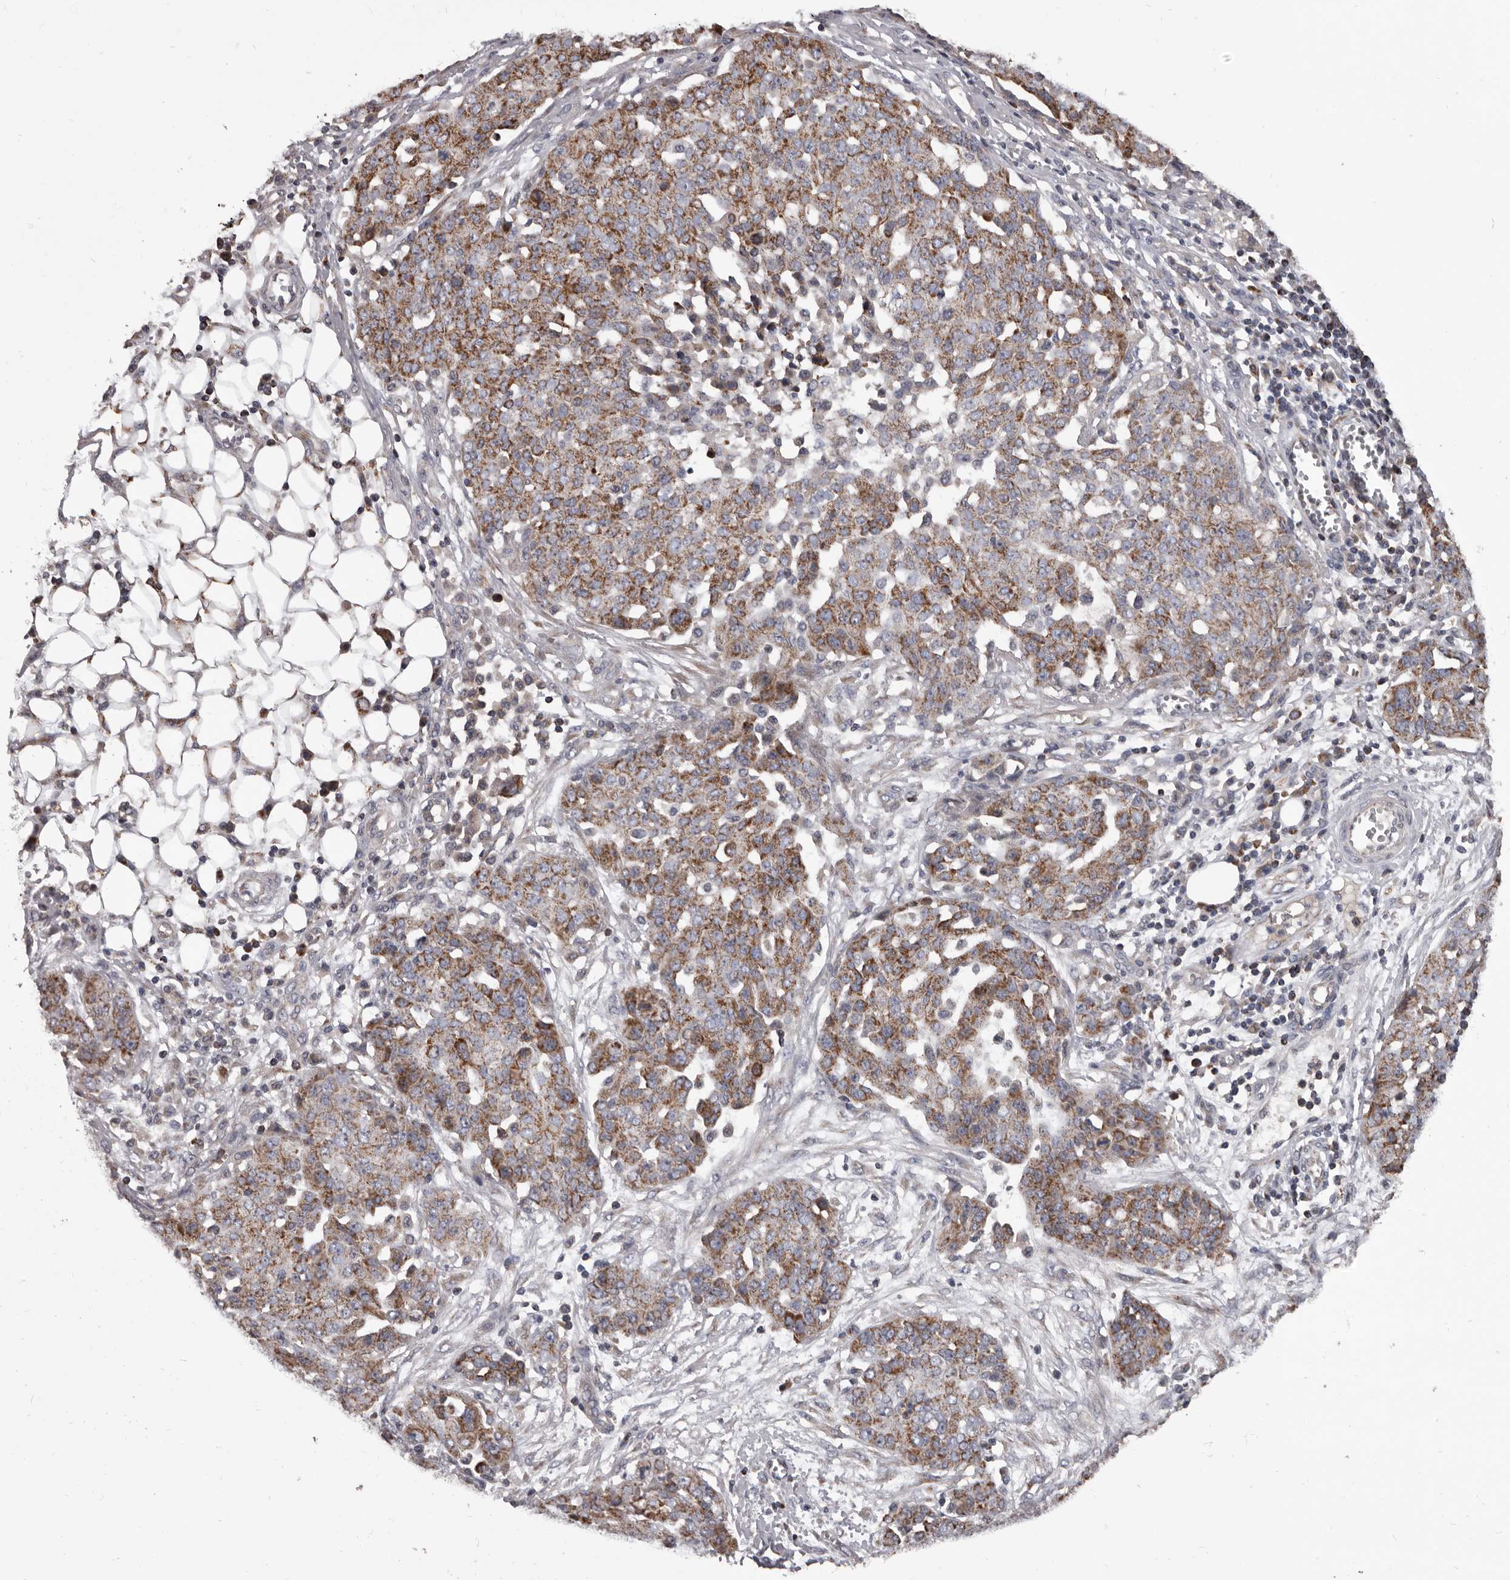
{"staining": {"intensity": "moderate", "quantity": ">75%", "location": "cytoplasmic/membranous"}, "tissue": "ovarian cancer", "cell_type": "Tumor cells", "image_type": "cancer", "snomed": [{"axis": "morphology", "description": "Cystadenocarcinoma, serous, NOS"}, {"axis": "topography", "description": "Soft tissue"}, {"axis": "topography", "description": "Ovary"}], "caption": "Ovarian cancer stained for a protein displays moderate cytoplasmic/membranous positivity in tumor cells.", "gene": "ALDH5A1", "patient": {"sex": "female", "age": 57}}